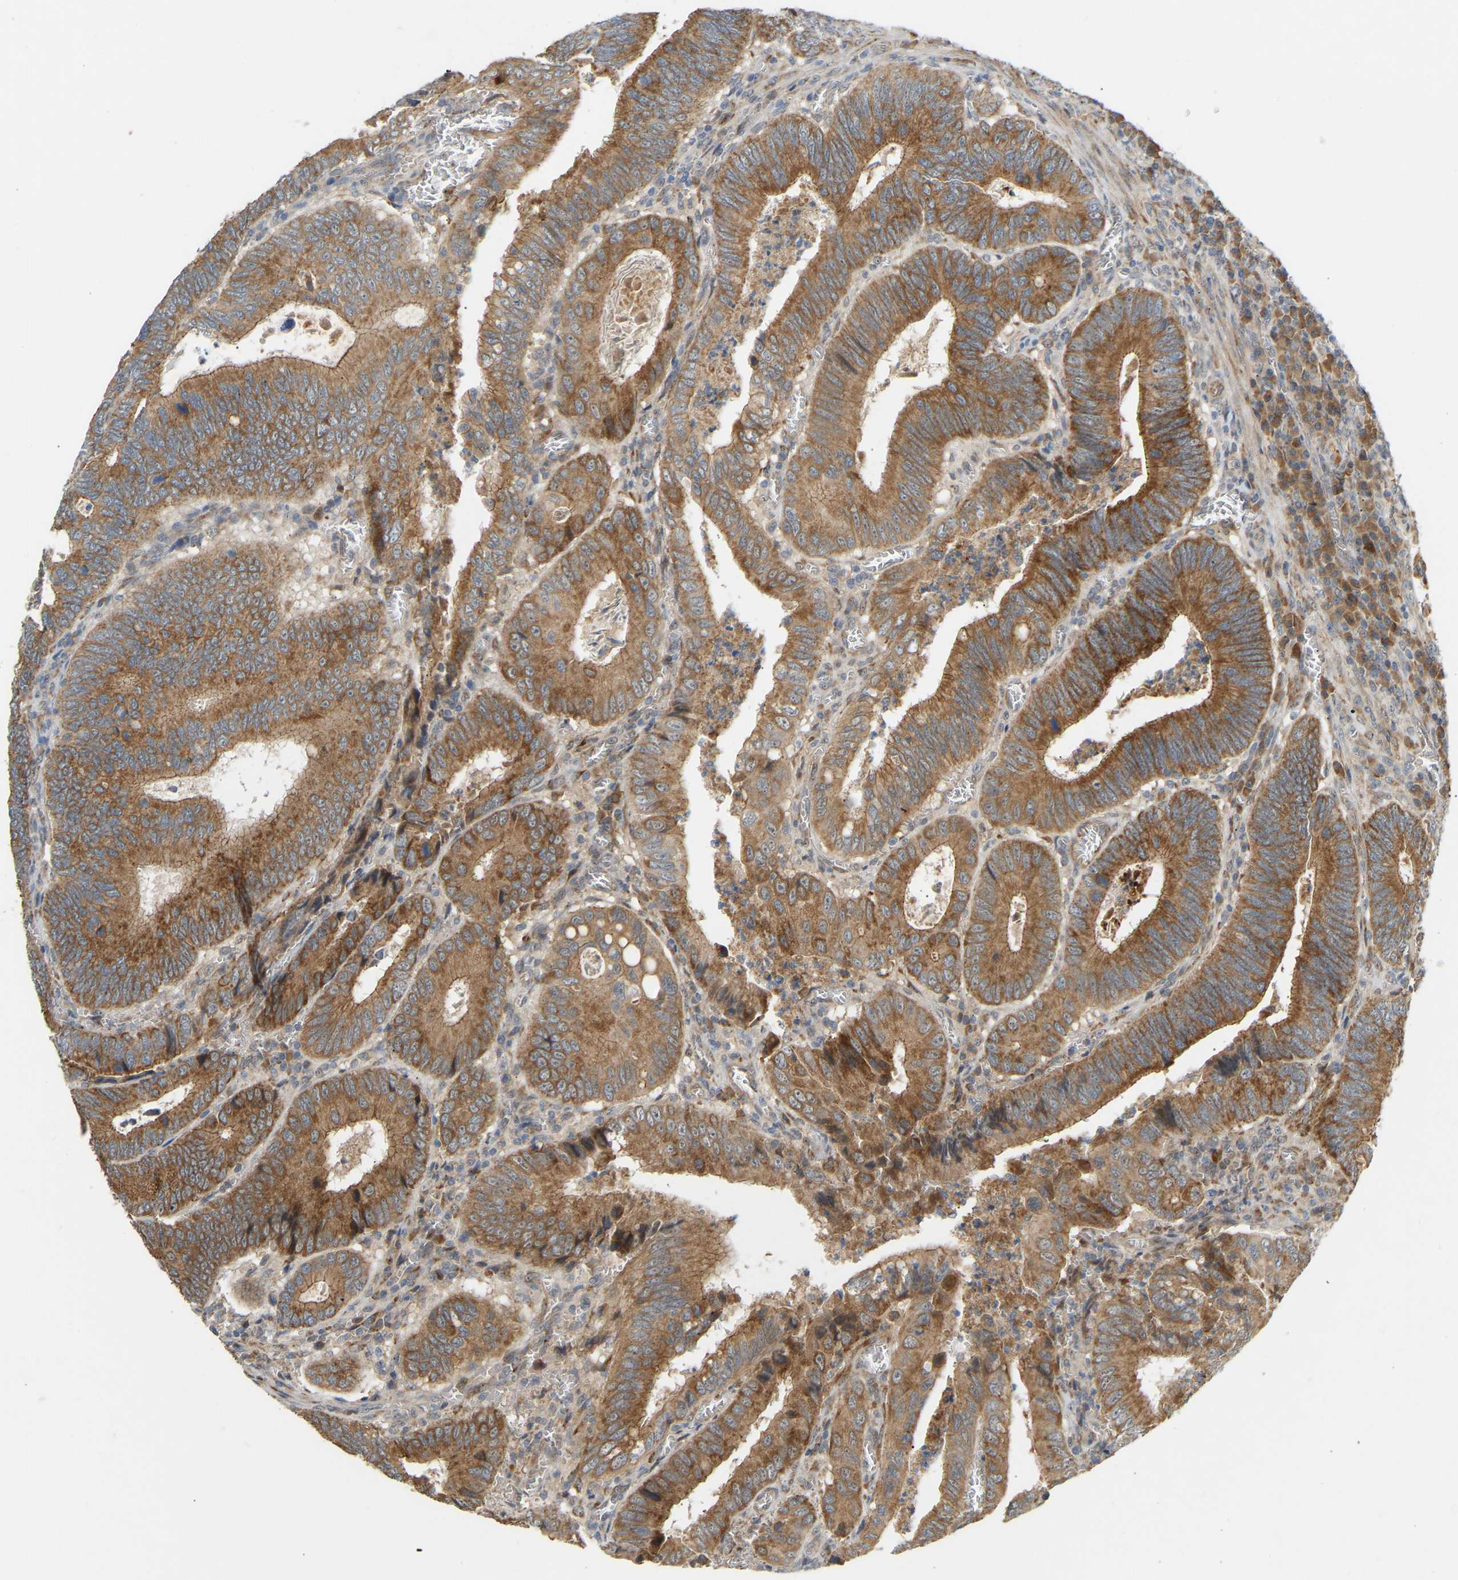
{"staining": {"intensity": "moderate", "quantity": ">75%", "location": "cytoplasmic/membranous"}, "tissue": "colorectal cancer", "cell_type": "Tumor cells", "image_type": "cancer", "snomed": [{"axis": "morphology", "description": "Inflammation, NOS"}, {"axis": "morphology", "description": "Adenocarcinoma, NOS"}, {"axis": "topography", "description": "Colon"}], "caption": "Protein expression analysis of colorectal cancer displays moderate cytoplasmic/membranous positivity in about >75% of tumor cells.", "gene": "PTCD1", "patient": {"sex": "male", "age": 72}}